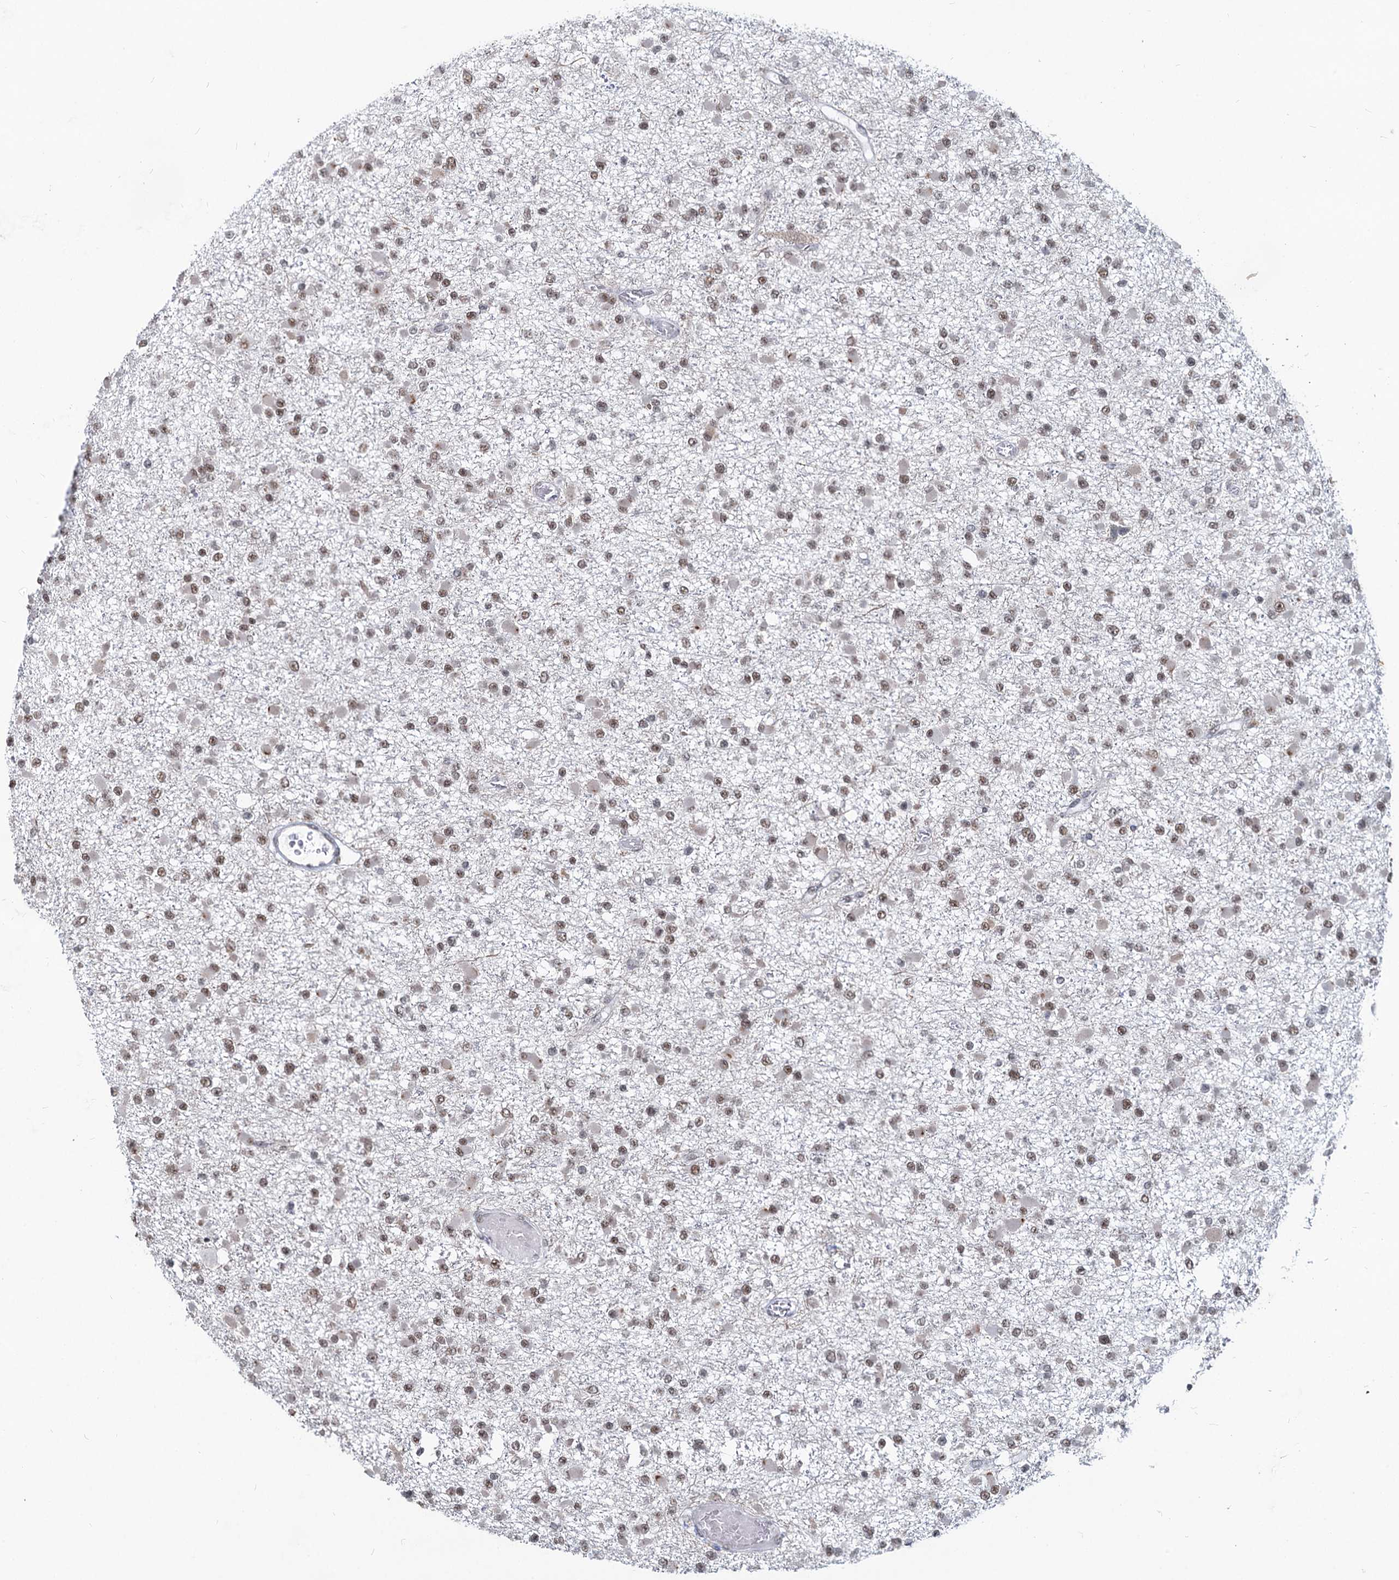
{"staining": {"intensity": "weak", "quantity": ">75%", "location": "nuclear"}, "tissue": "glioma", "cell_type": "Tumor cells", "image_type": "cancer", "snomed": [{"axis": "morphology", "description": "Glioma, malignant, Low grade"}, {"axis": "topography", "description": "Brain"}], "caption": "Brown immunohistochemical staining in low-grade glioma (malignant) demonstrates weak nuclear expression in about >75% of tumor cells.", "gene": "METTL14", "patient": {"sex": "female", "age": 22}}